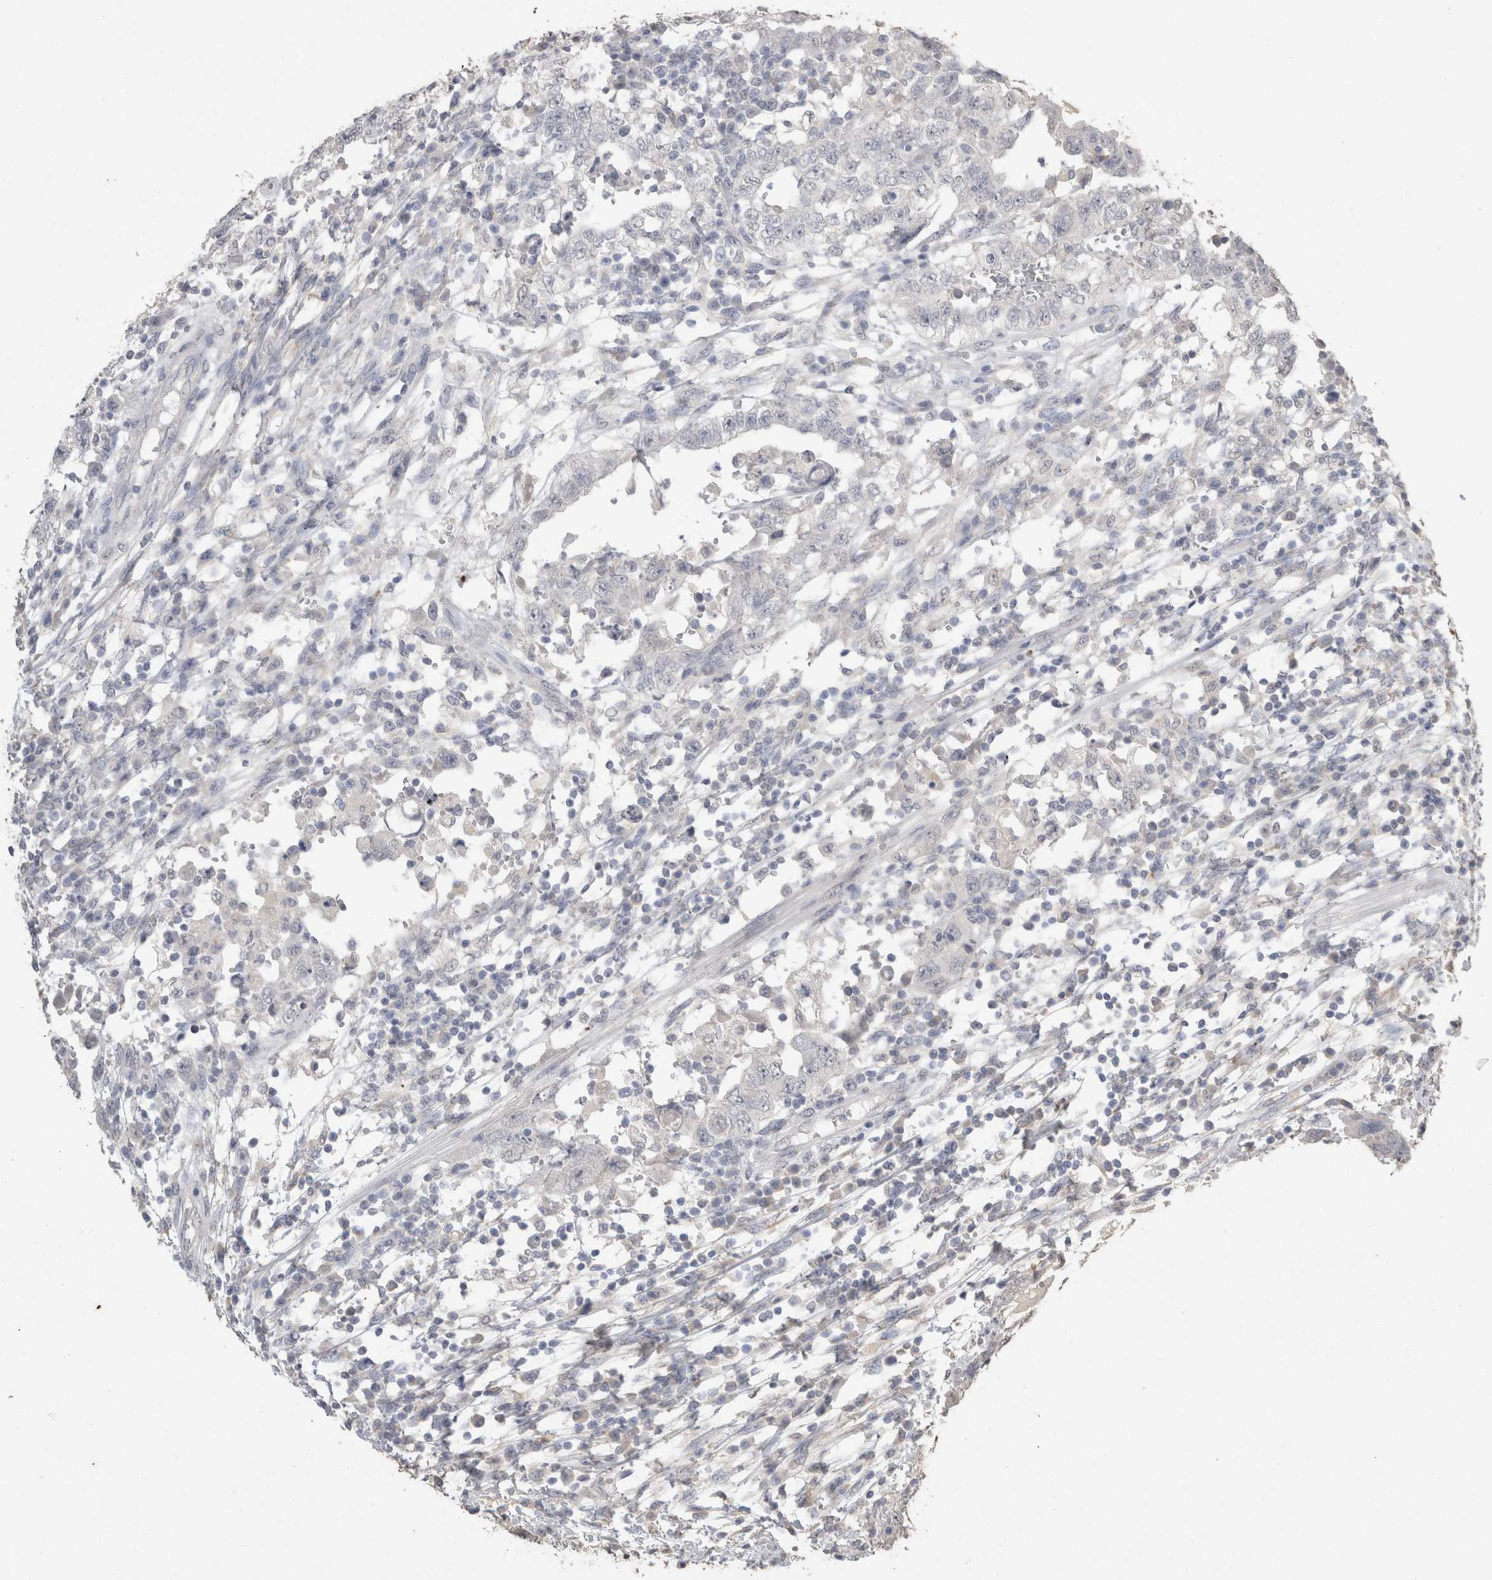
{"staining": {"intensity": "negative", "quantity": "none", "location": "none"}, "tissue": "testis cancer", "cell_type": "Tumor cells", "image_type": "cancer", "snomed": [{"axis": "morphology", "description": "Carcinoma, Embryonal, NOS"}, {"axis": "topography", "description": "Testis"}], "caption": "An immunohistochemistry histopathology image of embryonal carcinoma (testis) is shown. There is no staining in tumor cells of embryonal carcinoma (testis).", "gene": "NAALADL2", "patient": {"sex": "male", "age": 26}}